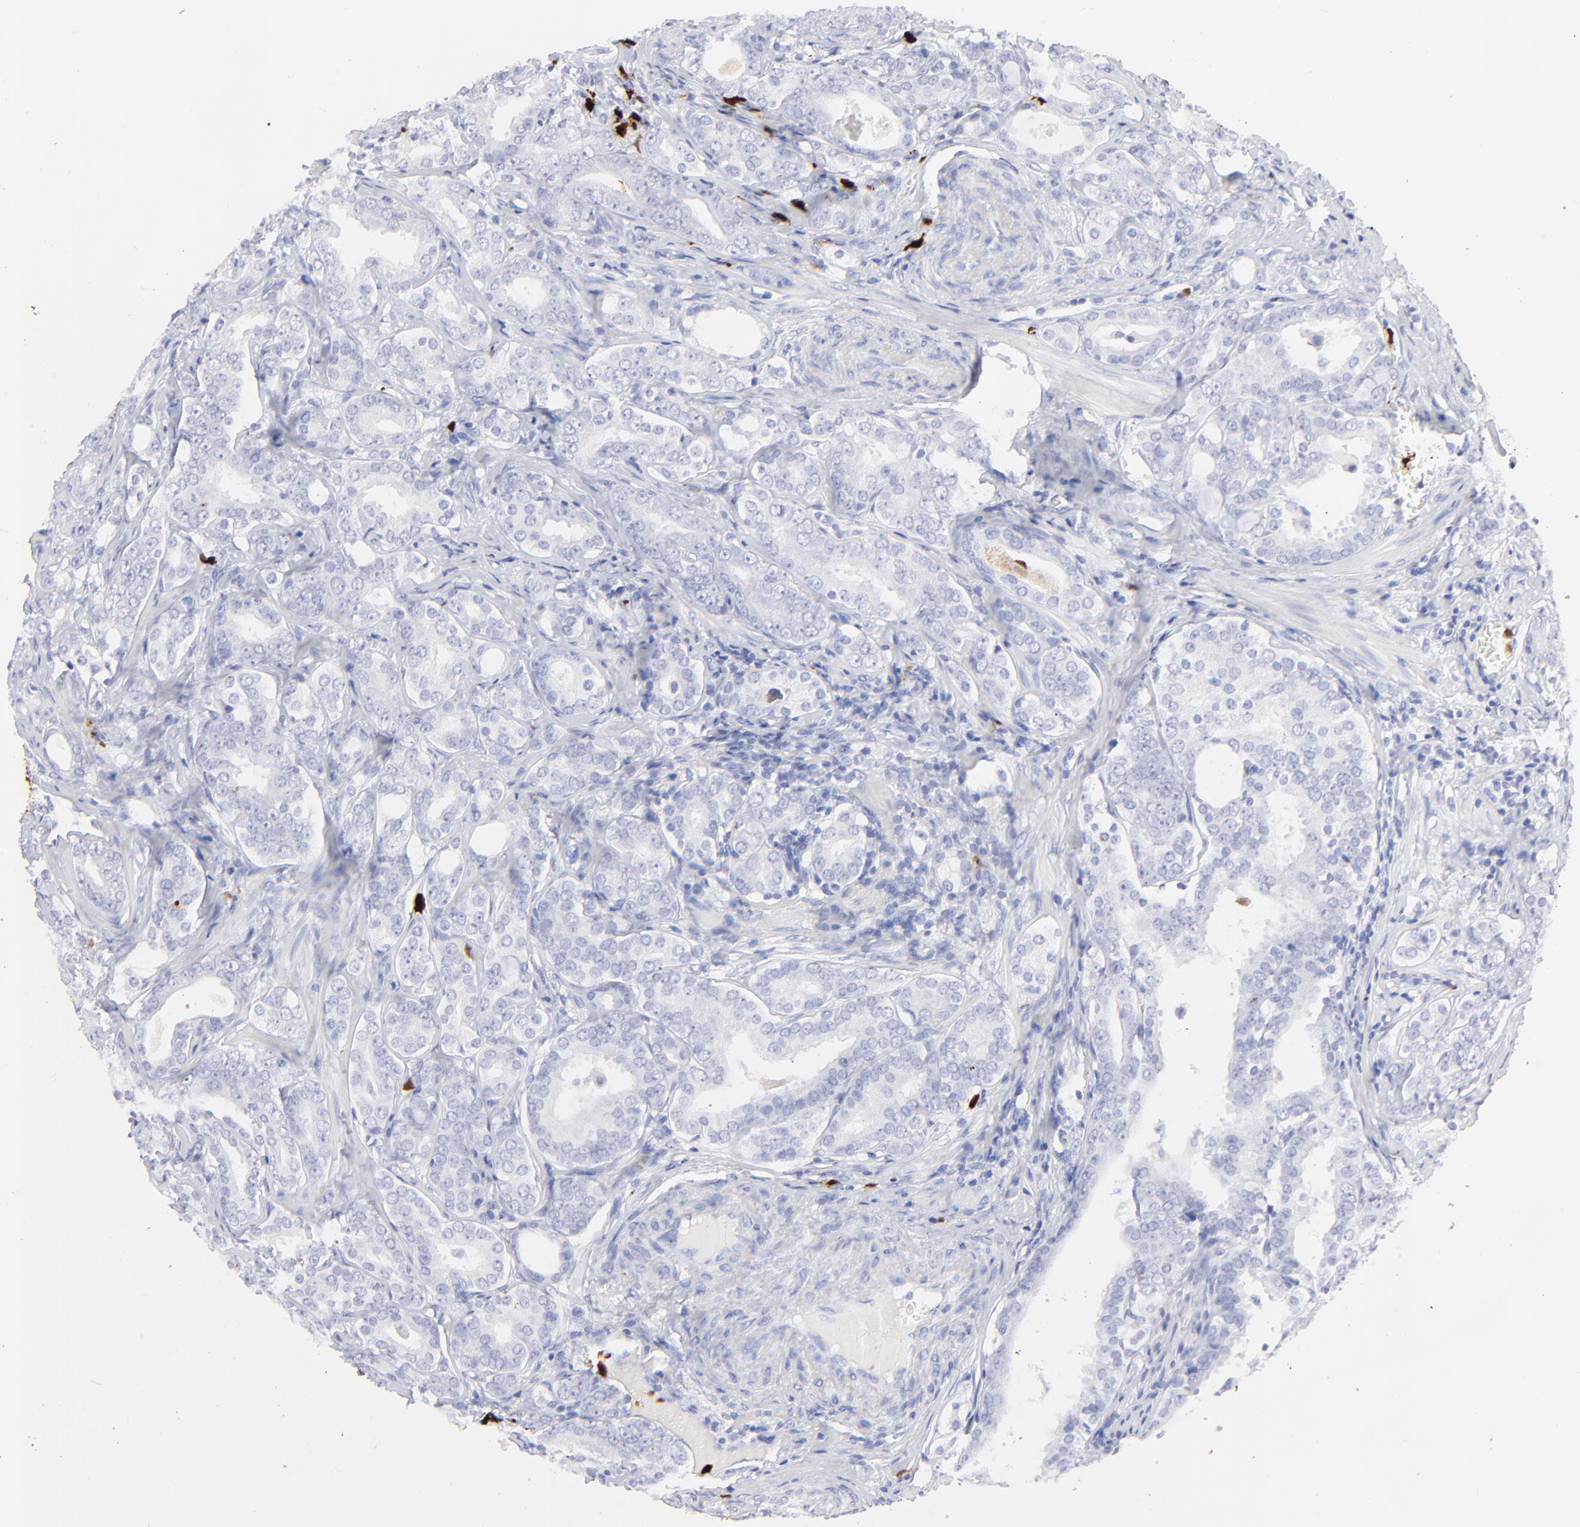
{"staining": {"intensity": "negative", "quantity": "none", "location": "none"}, "tissue": "prostate cancer", "cell_type": "Tumor cells", "image_type": "cancer", "snomed": [{"axis": "morphology", "description": "Adenocarcinoma, Low grade"}, {"axis": "topography", "description": "Prostate"}], "caption": "Micrograph shows no significant protein expression in tumor cells of prostate cancer (low-grade adenocarcinoma).", "gene": "S100A12", "patient": {"sex": "male", "age": 59}}